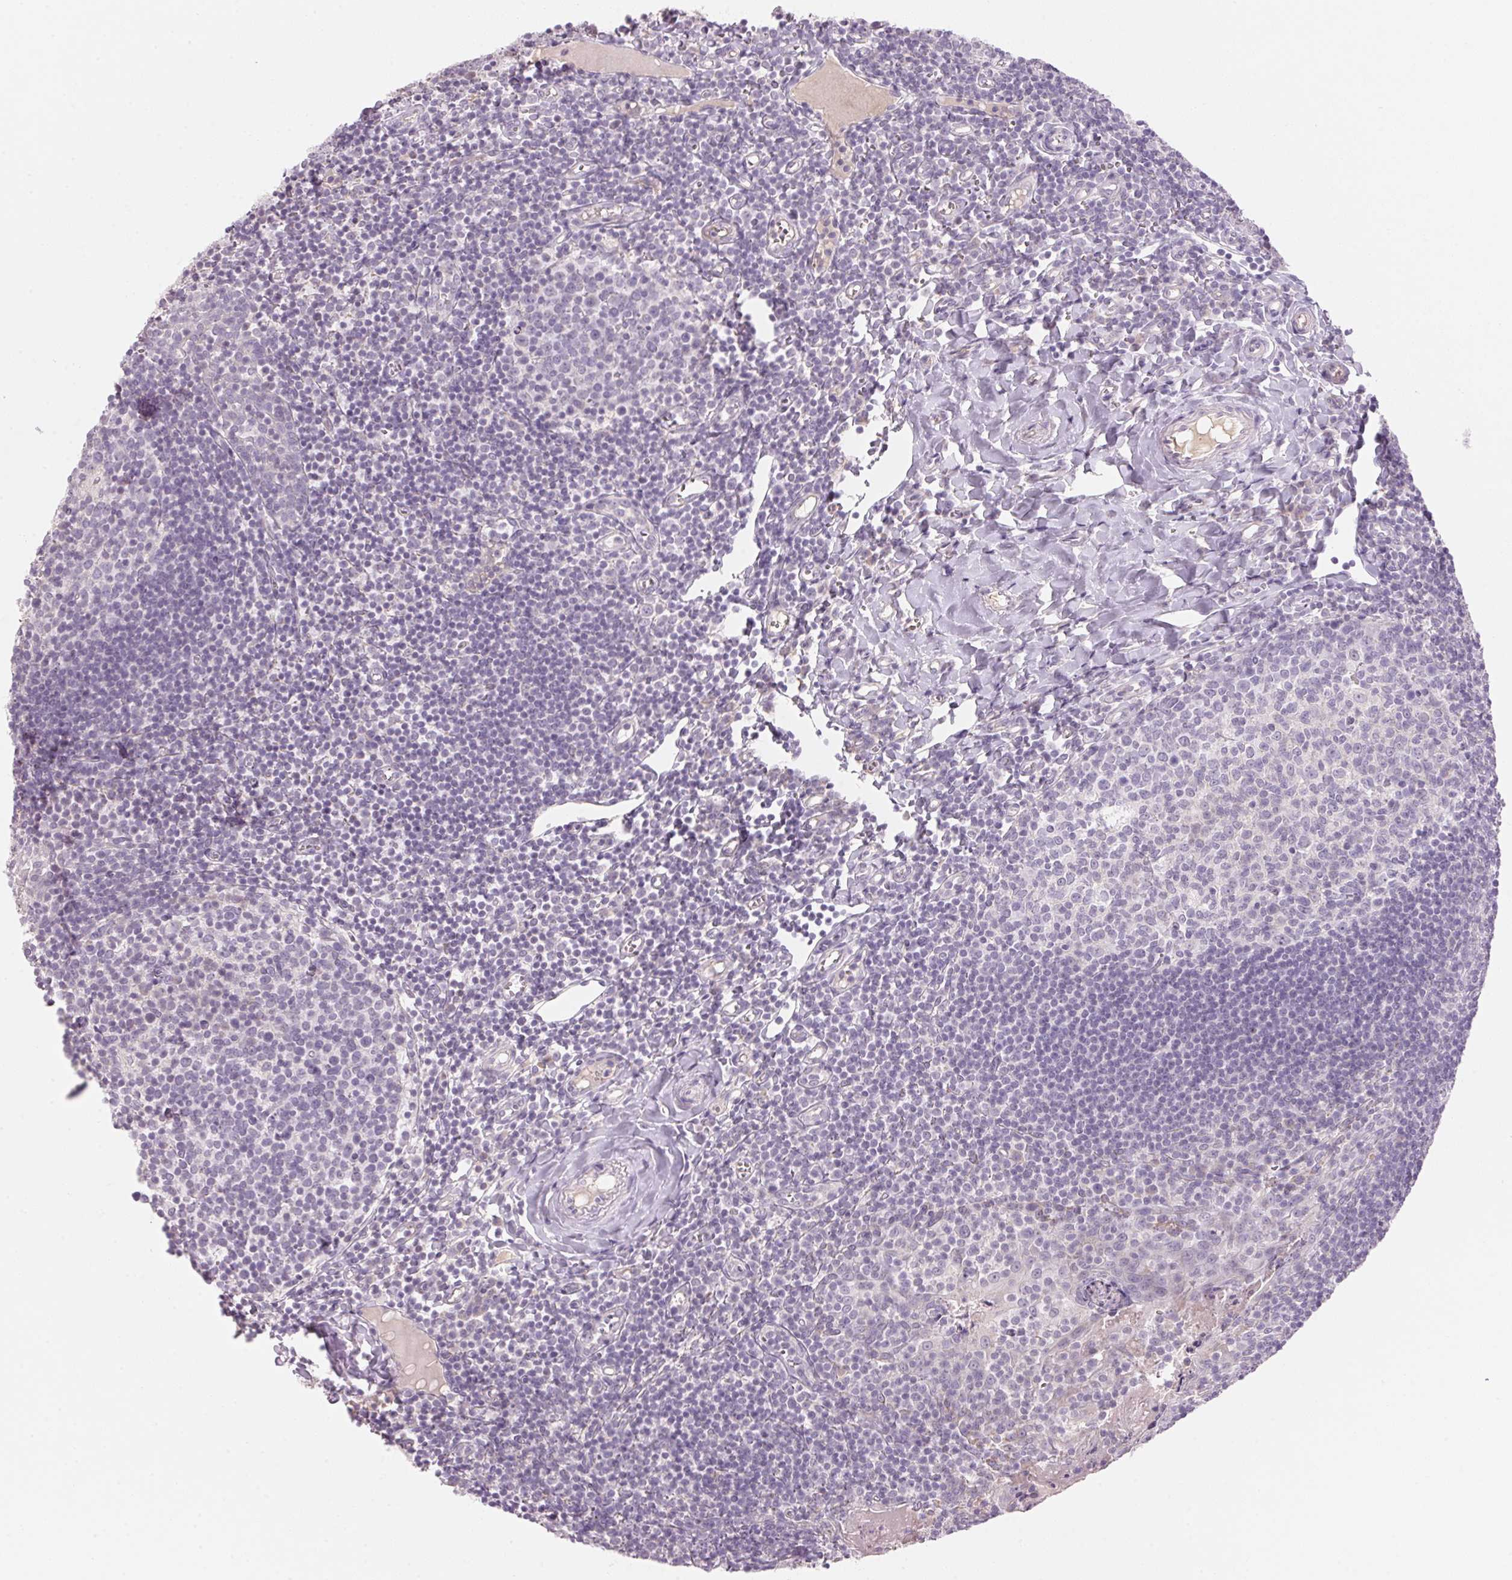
{"staining": {"intensity": "negative", "quantity": "none", "location": "none"}, "tissue": "lymph node", "cell_type": "Germinal center cells", "image_type": "normal", "snomed": [{"axis": "morphology", "description": "Normal tissue, NOS"}, {"axis": "topography", "description": "Lymph node"}], "caption": "Immunohistochemistry of normal human lymph node reveals no positivity in germinal center cells.", "gene": "CYP11B1", "patient": {"sex": "female", "age": 21}}